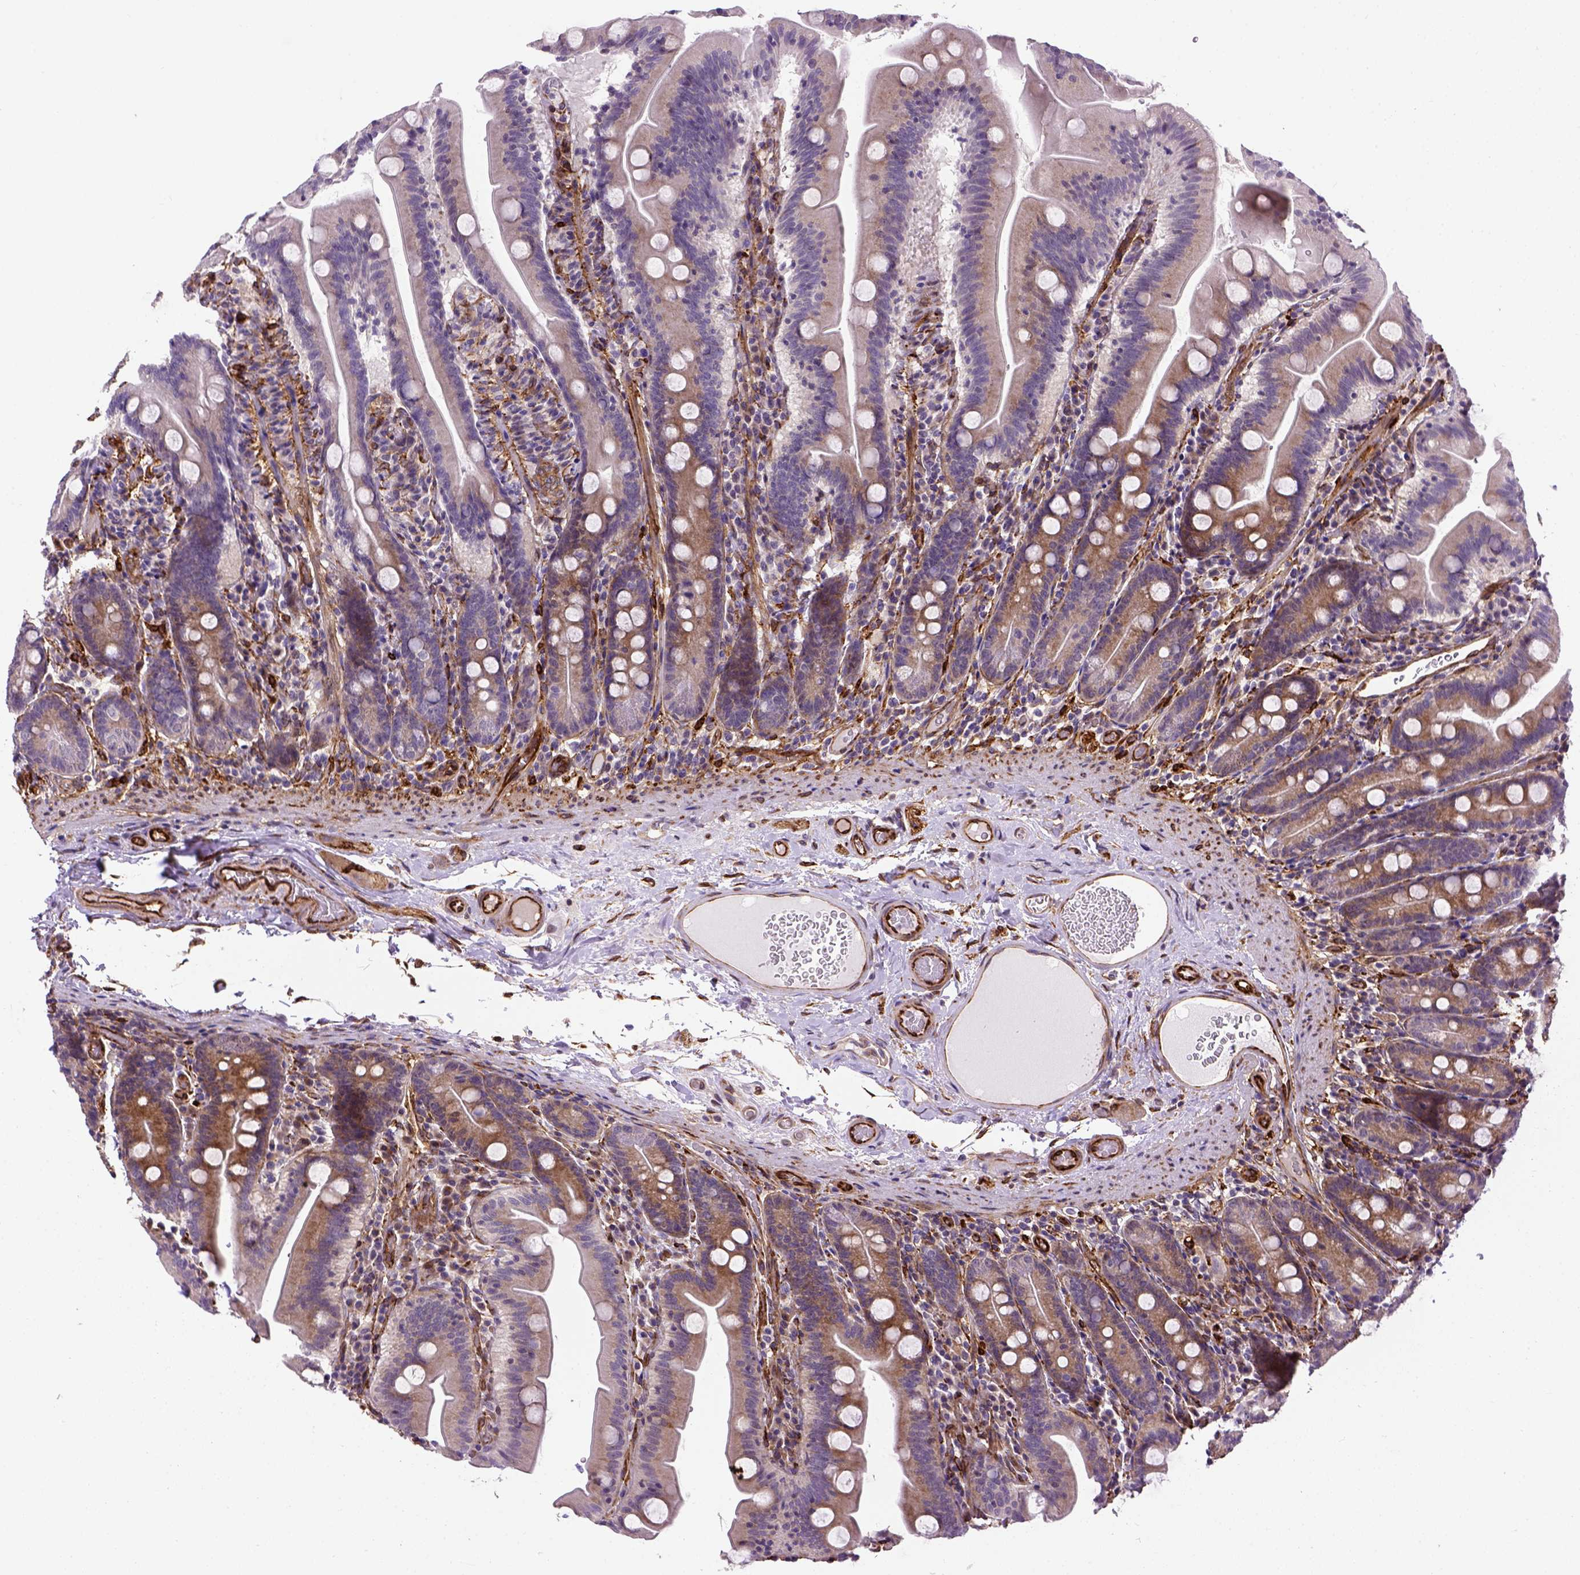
{"staining": {"intensity": "moderate", "quantity": "<25%", "location": "cytoplasmic/membranous"}, "tissue": "small intestine", "cell_type": "Glandular cells", "image_type": "normal", "snomed": [{"axis": "morphology", "description": "Normal tissue, NOS"}, {"axis": "topography", "description": "Small intestine"}], "caption": "Moderate cytoplasmic/membranous staining is appreciated in approximately <25% of glandular cells in normal small intestine.", "gene": "KAZN", "patient": {"sex": "male", "age": 37}}